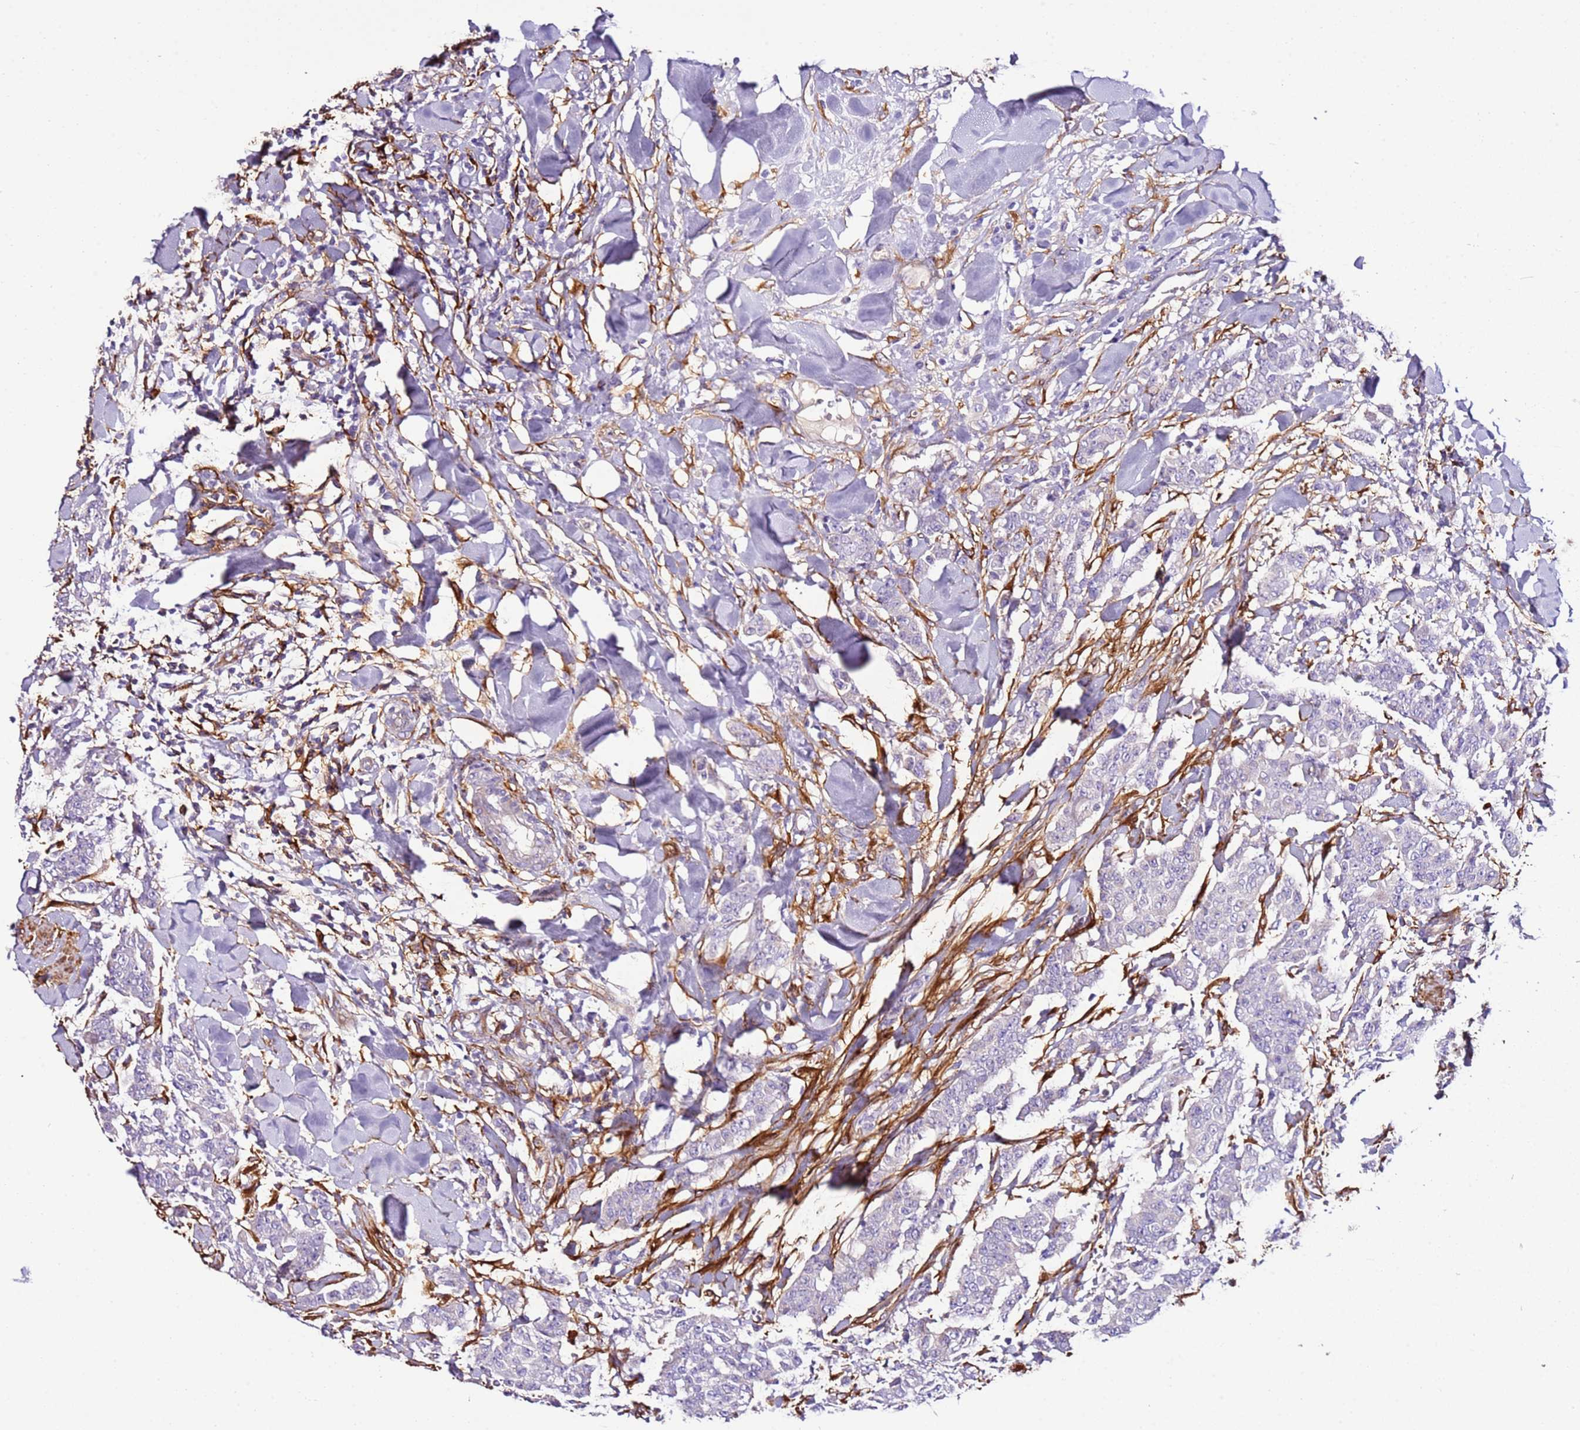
{"staining": {"intensity": "negative", "quantity": "none", "location": "none"}, "tissue": "breast cancer", "cell_type": "Tumor cells", "image_type": "cancer", "snomed": [{"axis": "morphology", "description": "Duct carcinoma"}, {"axis": "topography", "description": "Breast"}], "caption": "The immunohistochemistry (IHC) photomicrograph has no significant expression in tumor cells of breast invasive ductal carcinoma tissue.", "gene": "FAM174C", "patient": {"sex": "female", "age": 40}}